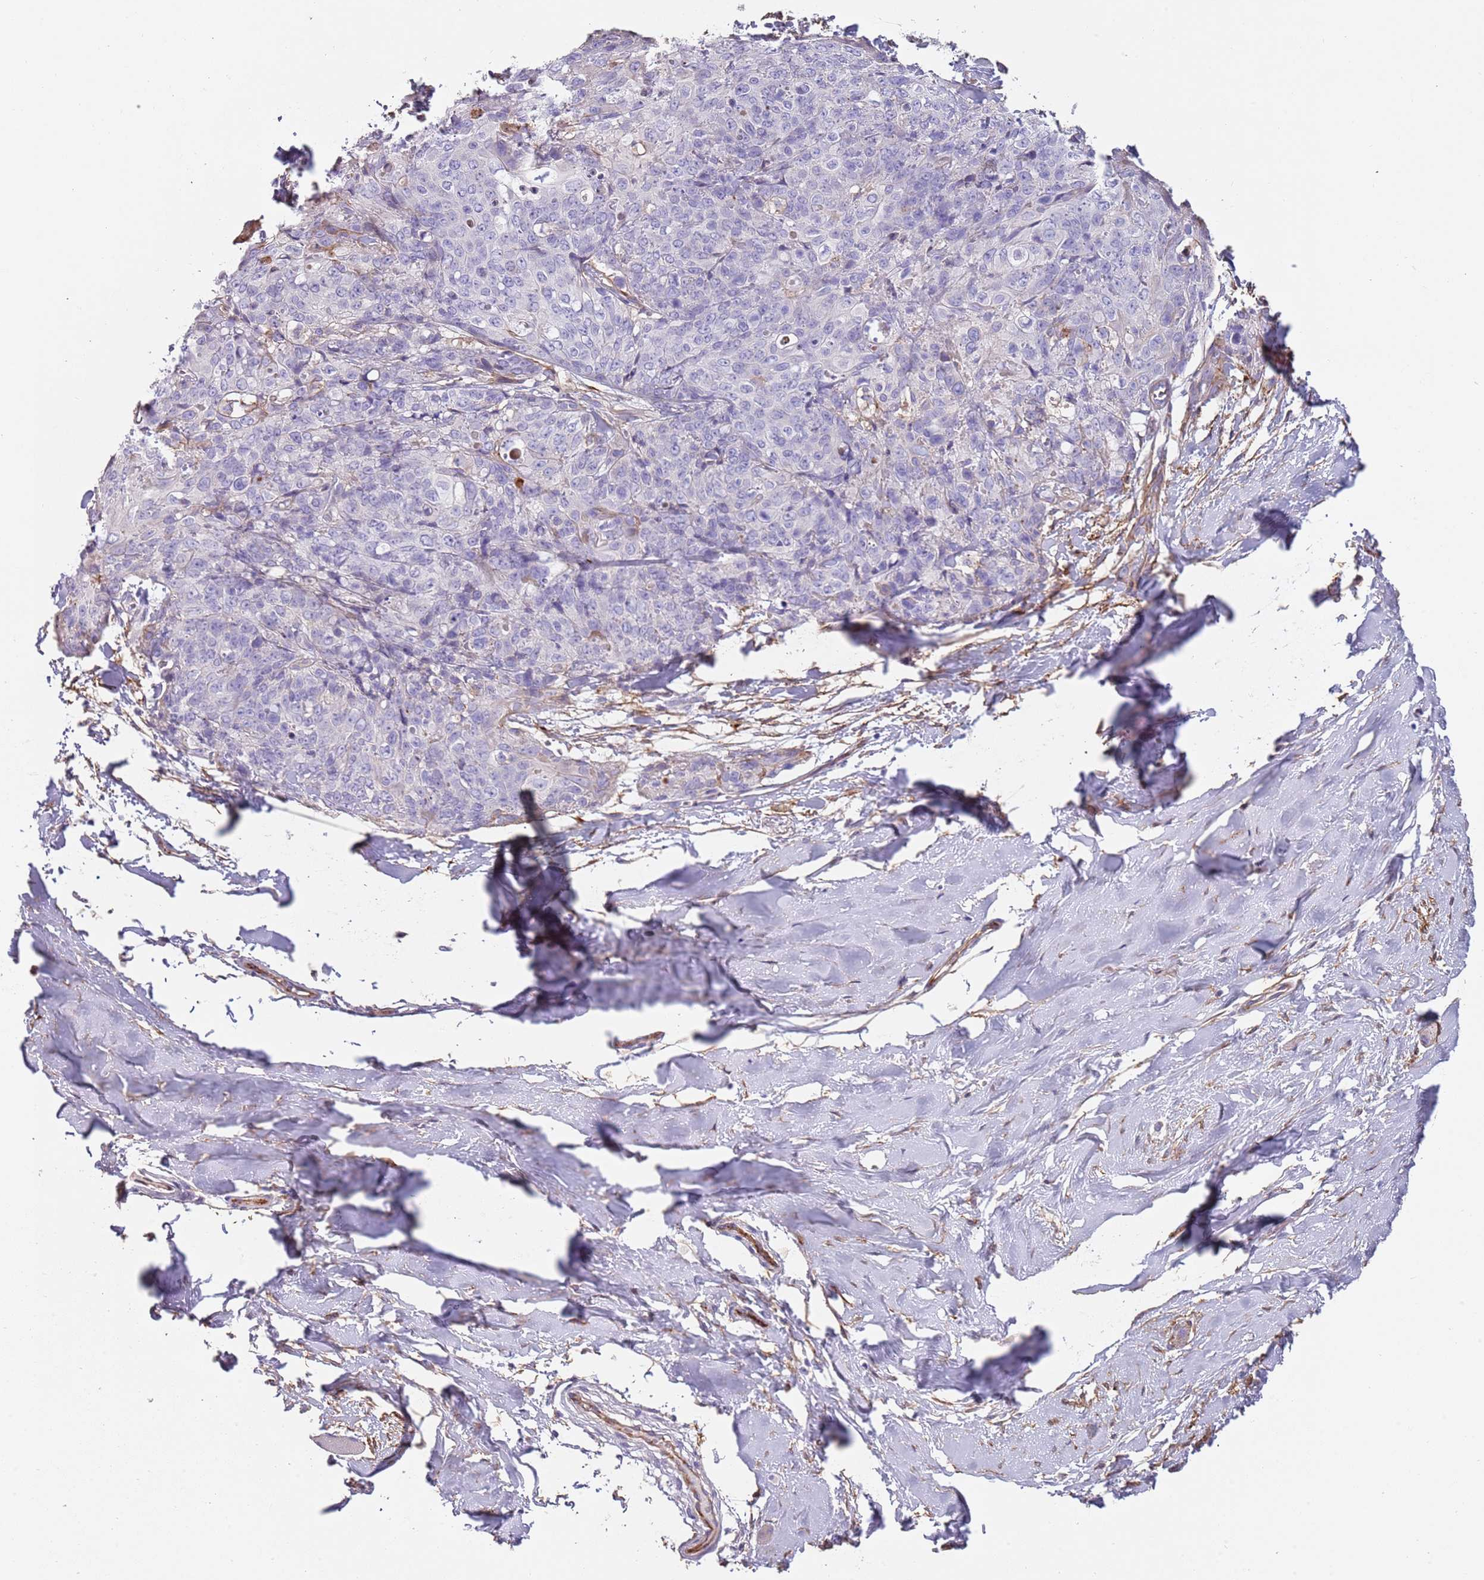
{"staining": {"intensity": "negative", "quantity": "none", "location": "none"}, "tissue": "skin cancer", "cell_type": "Tumor cells", "image_type": "cancer", "snomed": [{"axis": "morphology", "description": "Squamous cell carcinoma, NOS"}, {"axis": "topography", "description": "Skin"}, {"axis": "topography", "description": "Vulva"}], "caption": "An immunohistochemistry (IHC) image of skin cancer (squamous cell carcinoma) is shown. There is no staining in tumor cells of skin cancer (squamous cell carcinoma).", "gene": "NBPF3", "patient": {"sex": "female", "age": 85}}